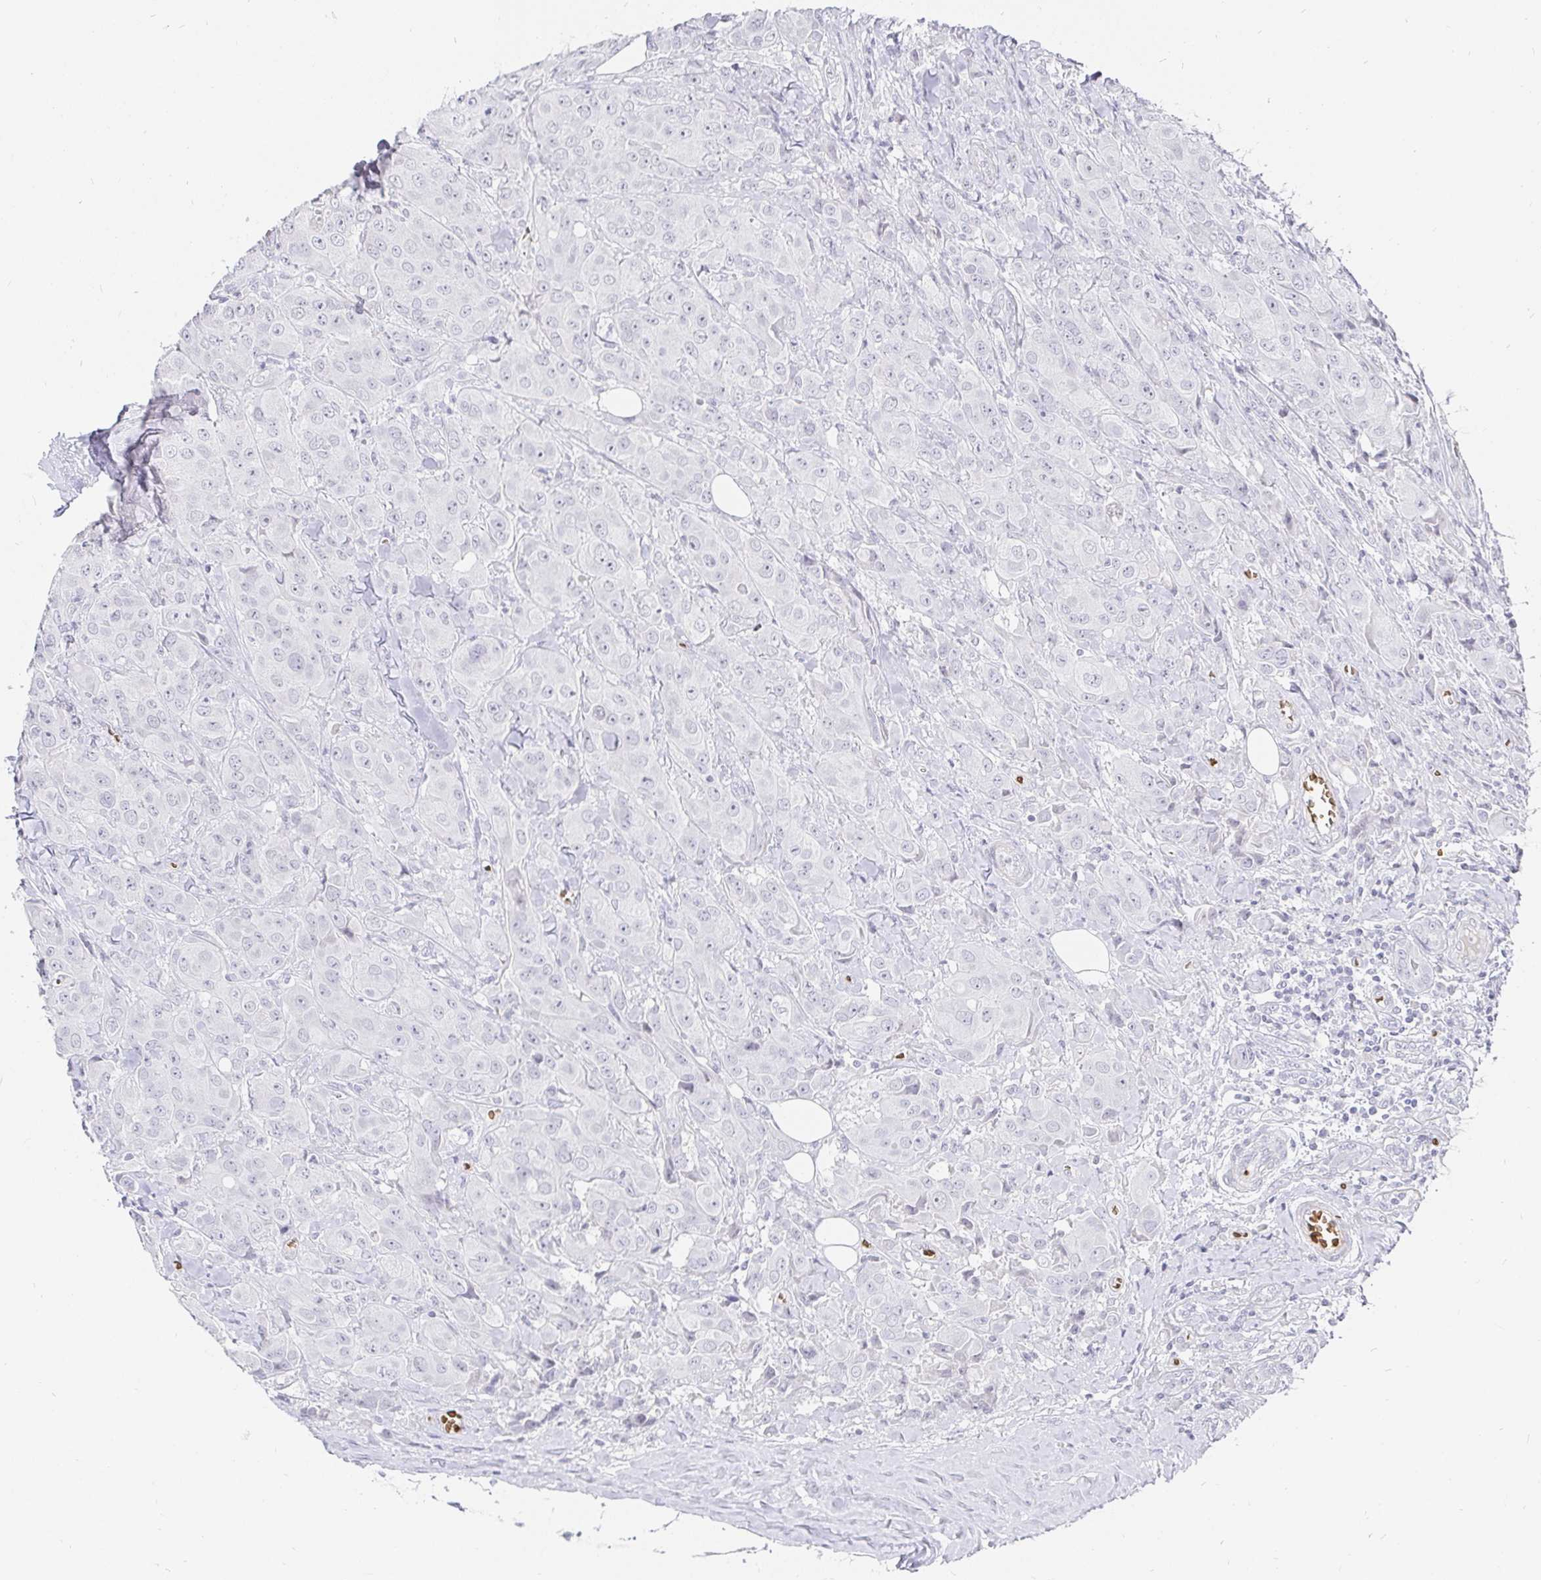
{"staining": {"intensity": "negative", "quantity": "none", "location": "none"}, "tissue": "breast cancer", "cell_type": "Tumor cells", "image_type": "cancer", "snomed": [{"axis": "morphology", "description": "Normal tissue, NOS"}, {"axis": "morphology", "description": "Duct carcinoma"}, {"axis": "topography", "description": "Breast"}], "caption": "Immunohistochemistry image of neoplastic tissue: human breast cancer (invasive ductal carcinoma) stained with DAB (3,3'-diaminobenzidine) reveals no significant protein staining in tumor cells.", "gene": "FGF21", "patient": {"sex": "female", "age": 43}}